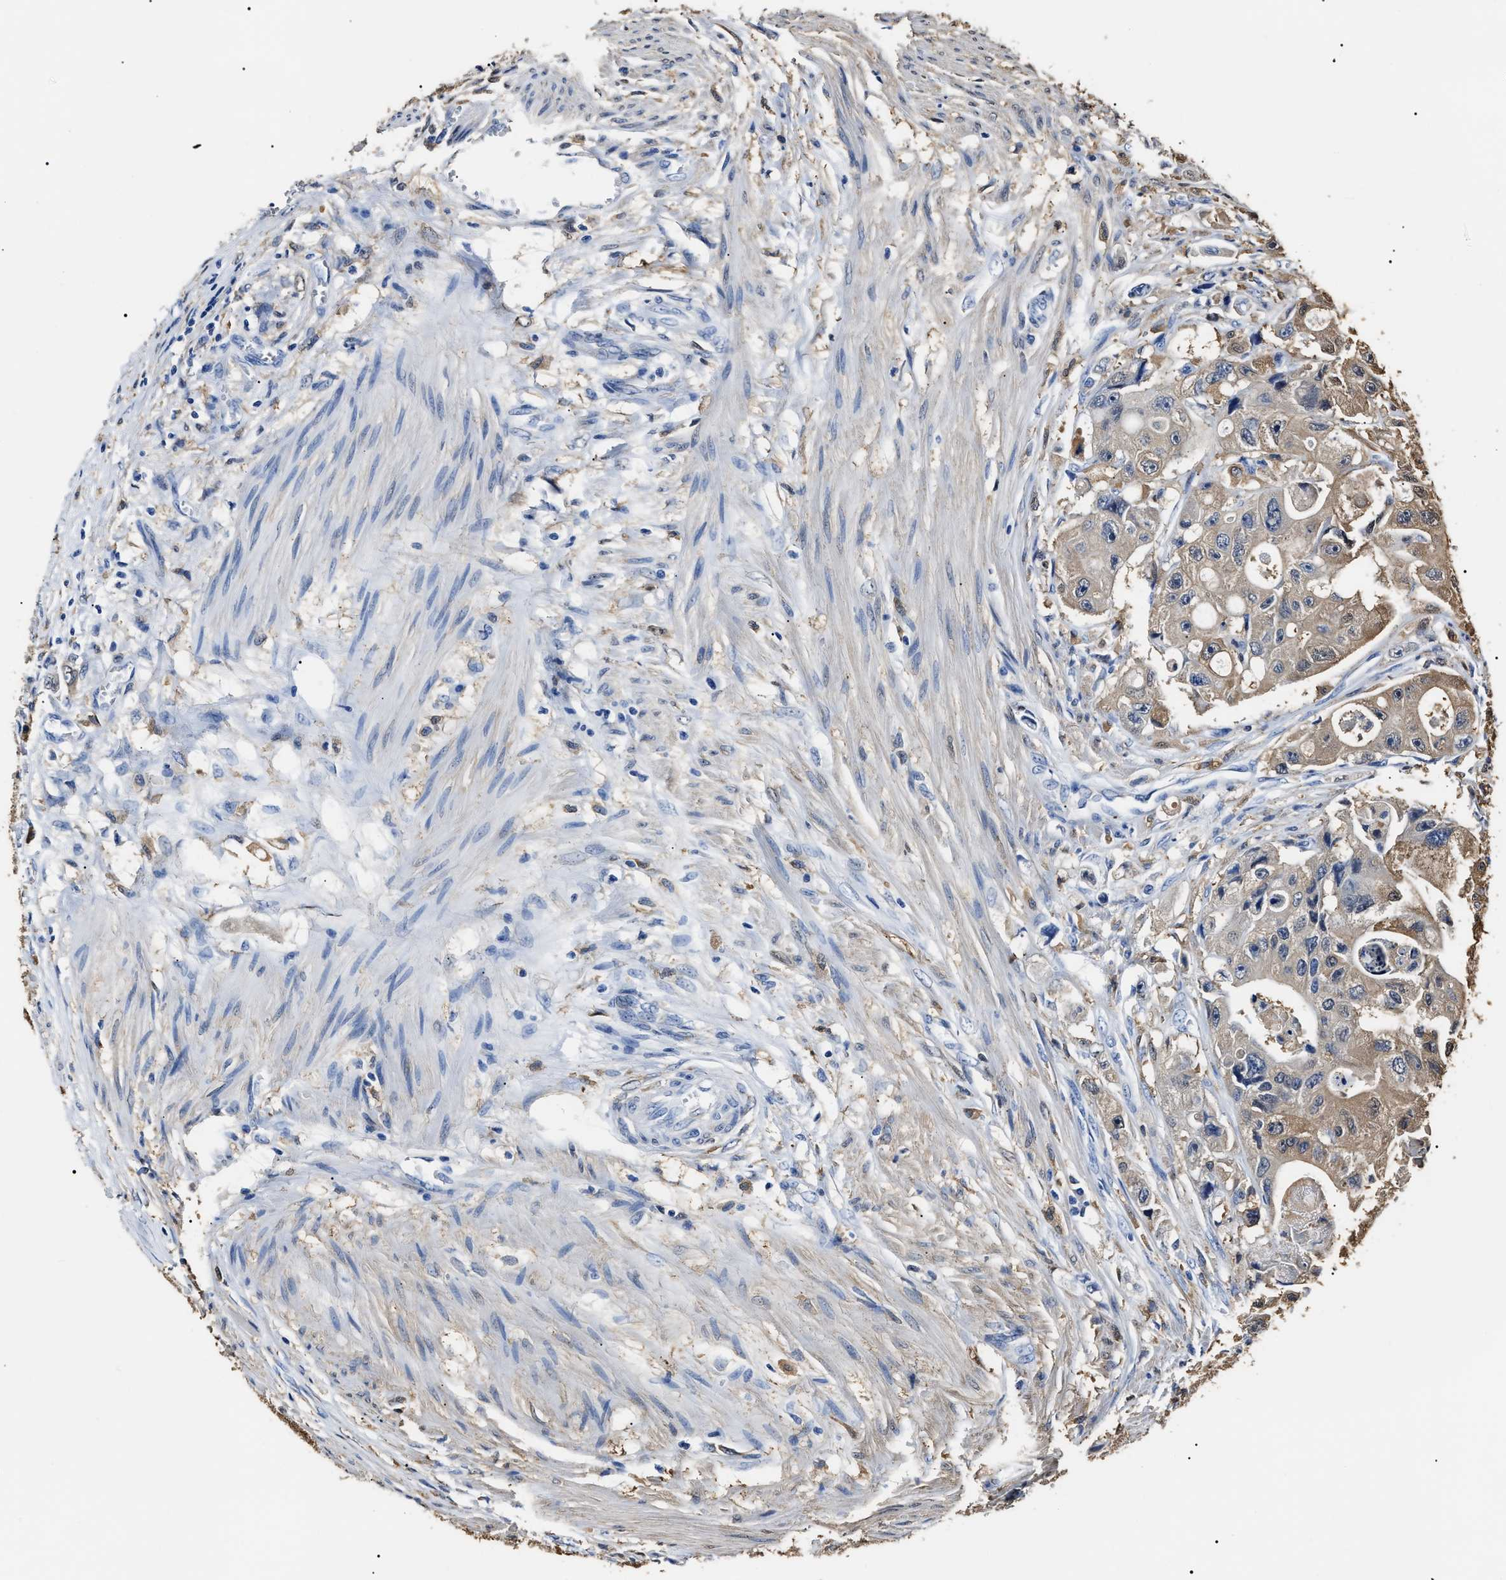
{"staining": {"intensity": "weak", "quantity": "<25%", "location": "cytoplasmic/membranous"}, "tissue": "colorectal cancer", "cell_type": "Tumor cells", "image_type": "cancer", "snomed": [{"axis": "morphology", "description": "Adenocarcinoma, NOS"}, {"axis": "topography", "description": "Colon"}], "caption": "IHC photomicrograph of neoplastic tissue: colorectal cancer stained with DAB displays no significant protein expression in tumor cells.", "gene": "ALDH1A1", "patient": {"sex": "female", "age": 46}}